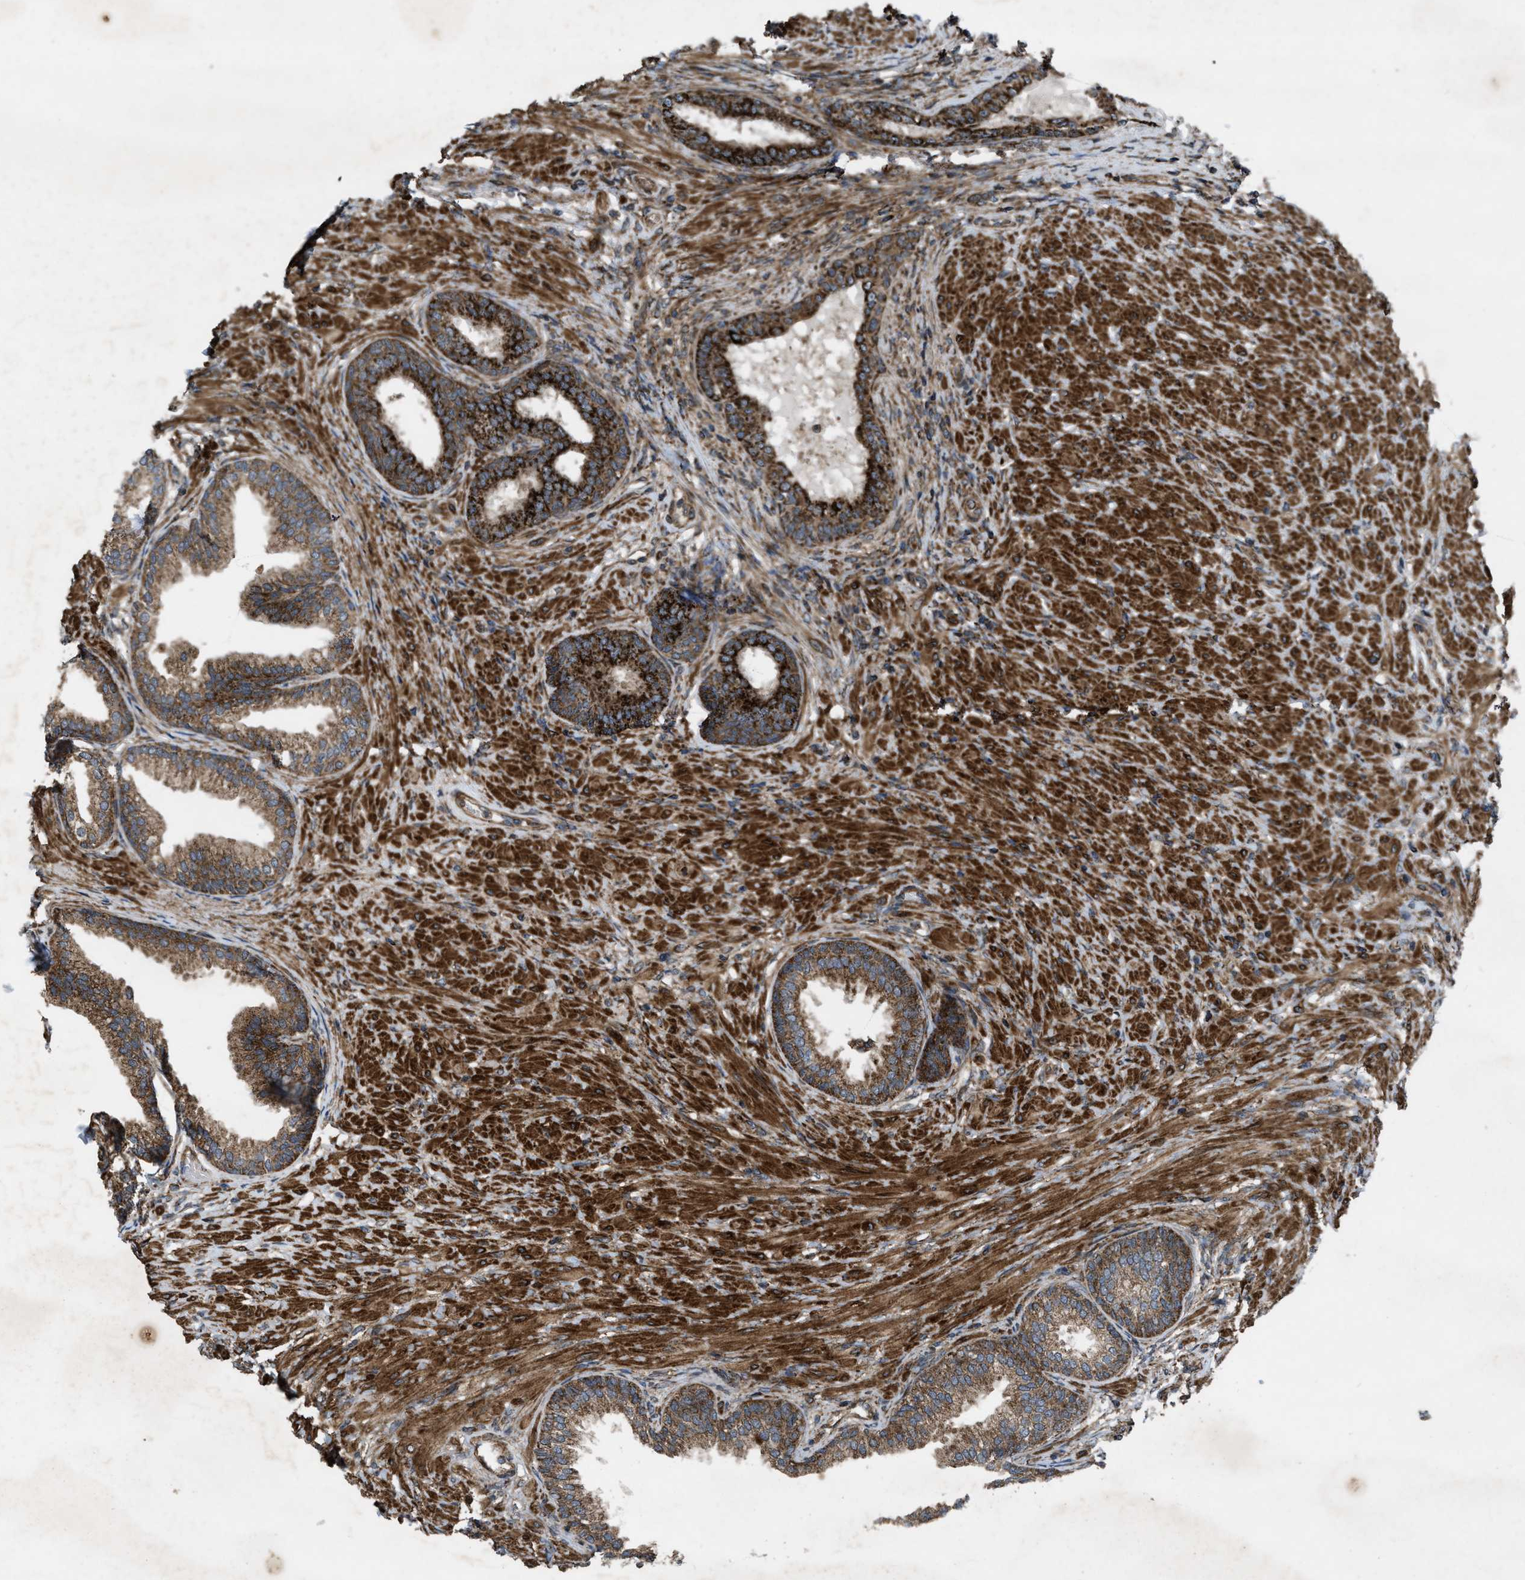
{"staining": {"intensity": "strong", "quantity": ">75%", "location": "cytoplasmic/membranous"}, "tissue": "prostate", "cell_type": "Glandular cells", "image_type": "normal", "snomed": [{"axis": "morphology", "description": "Normal tissue, NOS"}, {"axis": "topography", "description": "Prostate"}], "caption": "Glandular cells display strong cytoplasmic/membranous expression in about >75% of cells in benign prostate.", "gene": "PER3", "patient": {"sex": "male", "age": 76}}